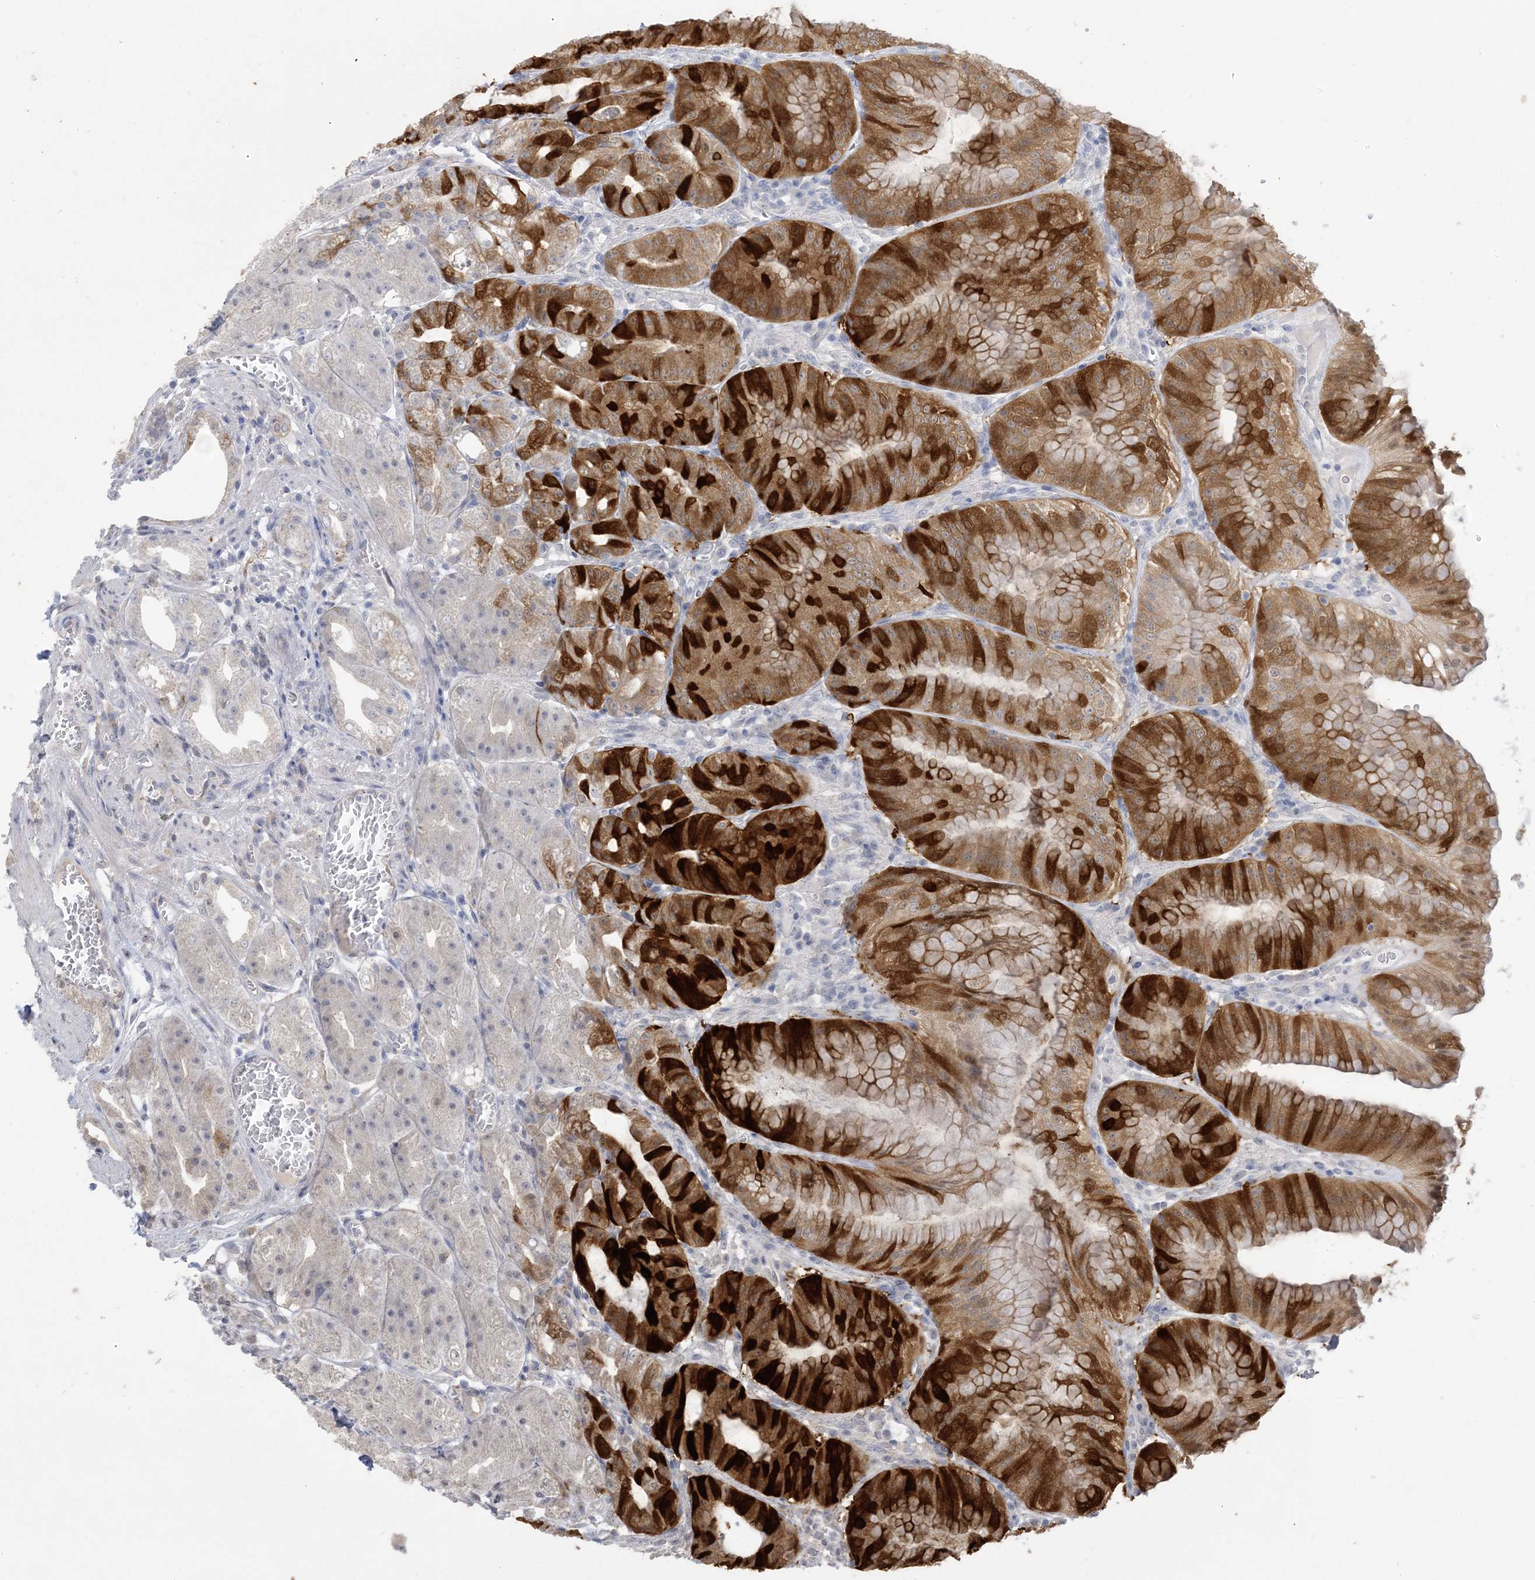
{"staining": {"intensity": "strong", "quantity": ">75%", "location": "cytoplasmic/membranous,nuclear"}, "tissue": "stomach", "cell_type": "Glandular cells", "image_type": "normal", "snomed": [{"axis": "morphology", "description": "Normal tissue, NOS"}, {"axis": "topography", "description": "Stomach, lower"}], "caption": "This histopathology image exhibits immunohistochemistry staining of normal stomach, with high strong cytoplasmic/membranous,nuclear positivity in about >75% of glandular cells.", "gene": "HMGCS1", "patient": {"sex": "male", "age": 71}}